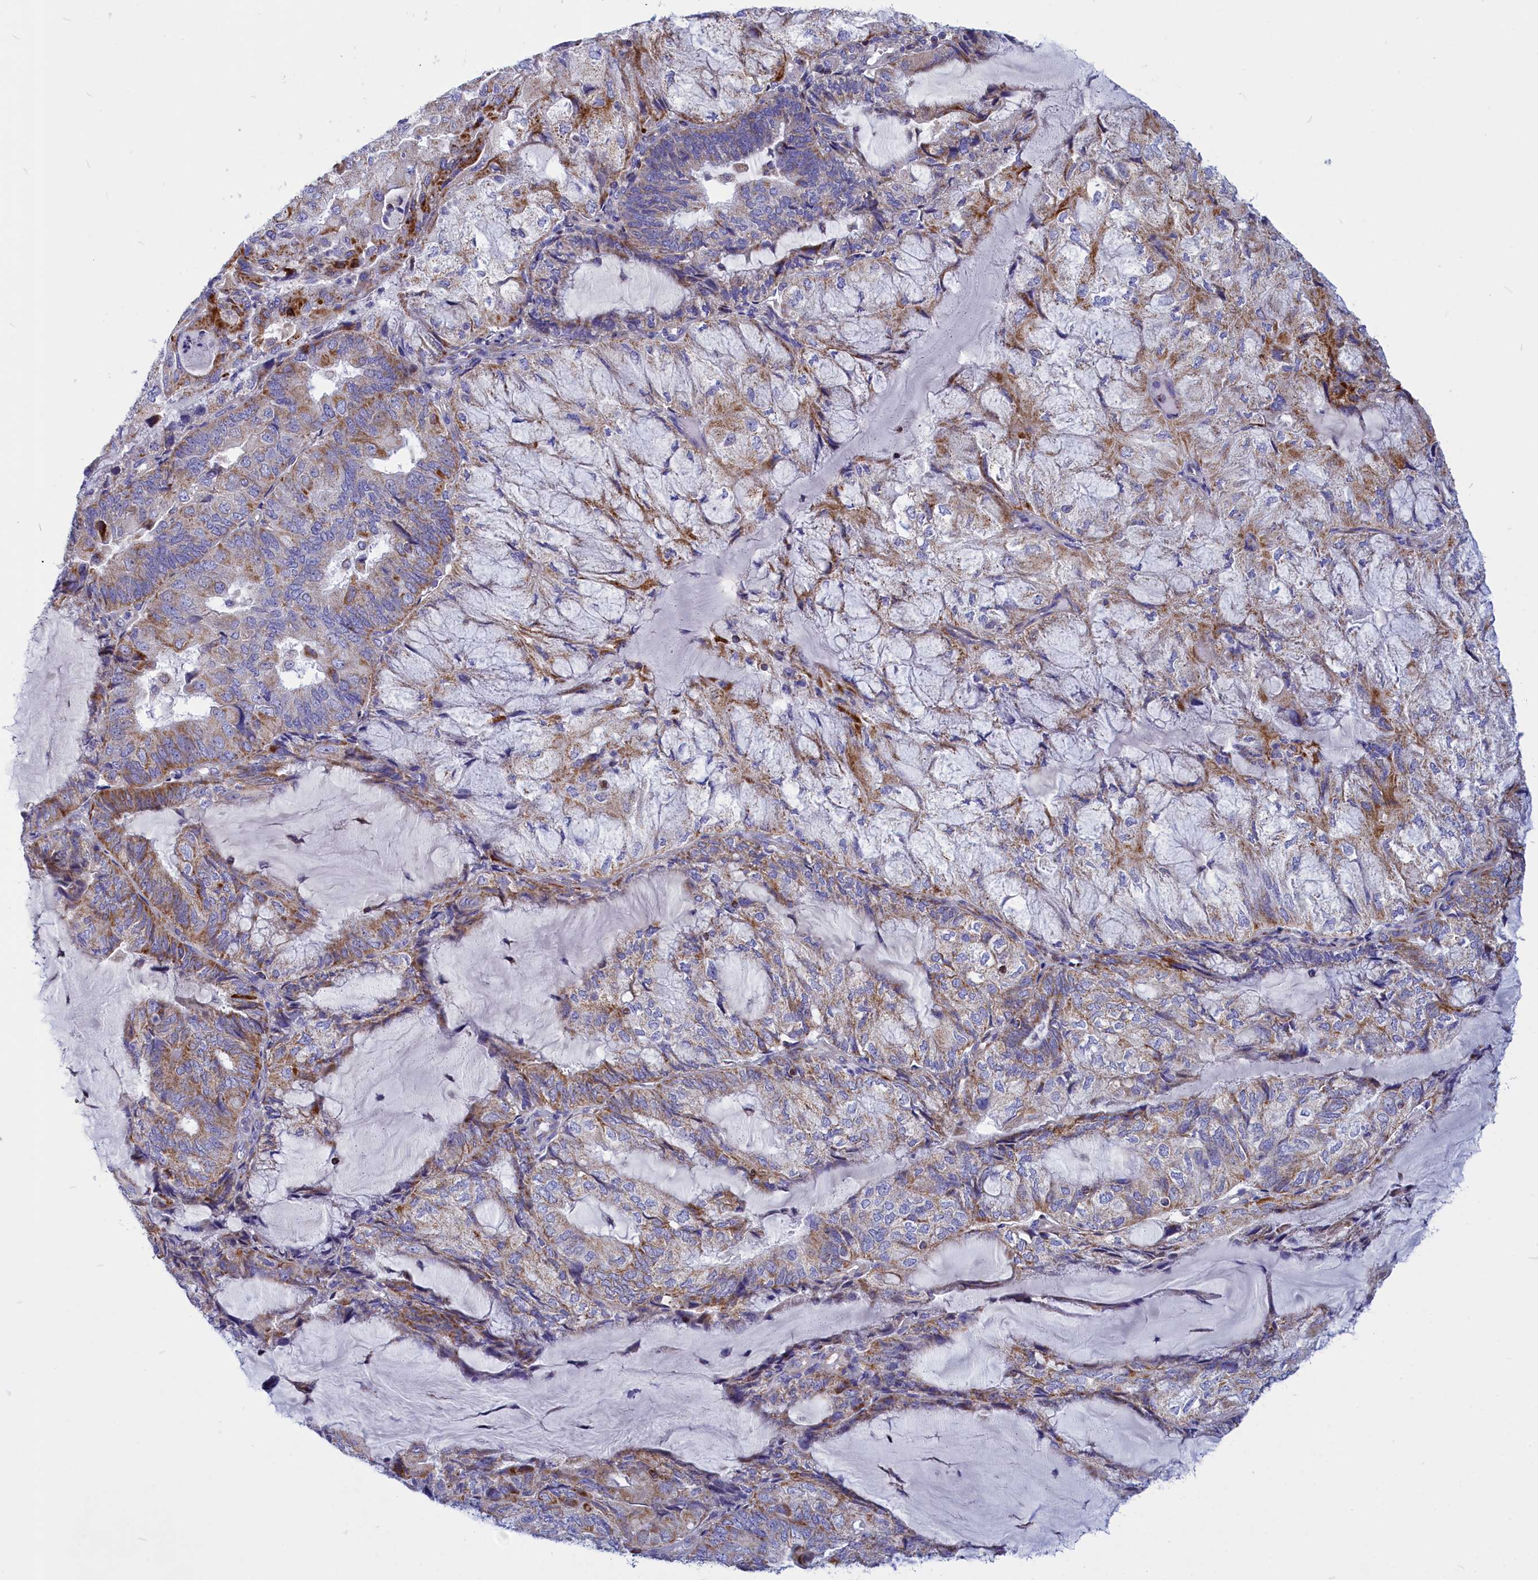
{"staining": {"intensity": "moderate", "quantity": ">75%", "location": "cytoplasmic/membranous"}, "tissue": "endometrial cancer", "cell_type": "Tumor cells", "image_type": "cancer", "snomed": [{"axis": "morphology", "description": "Adenocarcinoma, NOS"}, {"axis": "topography", "description": "Endometrium"}], "caption": "Human endometrial cancer stained with a protein marker shows moderate staining in tumor cells.", "gene": "CCRL2", "patient": {"sex": "female", "age": 81}}